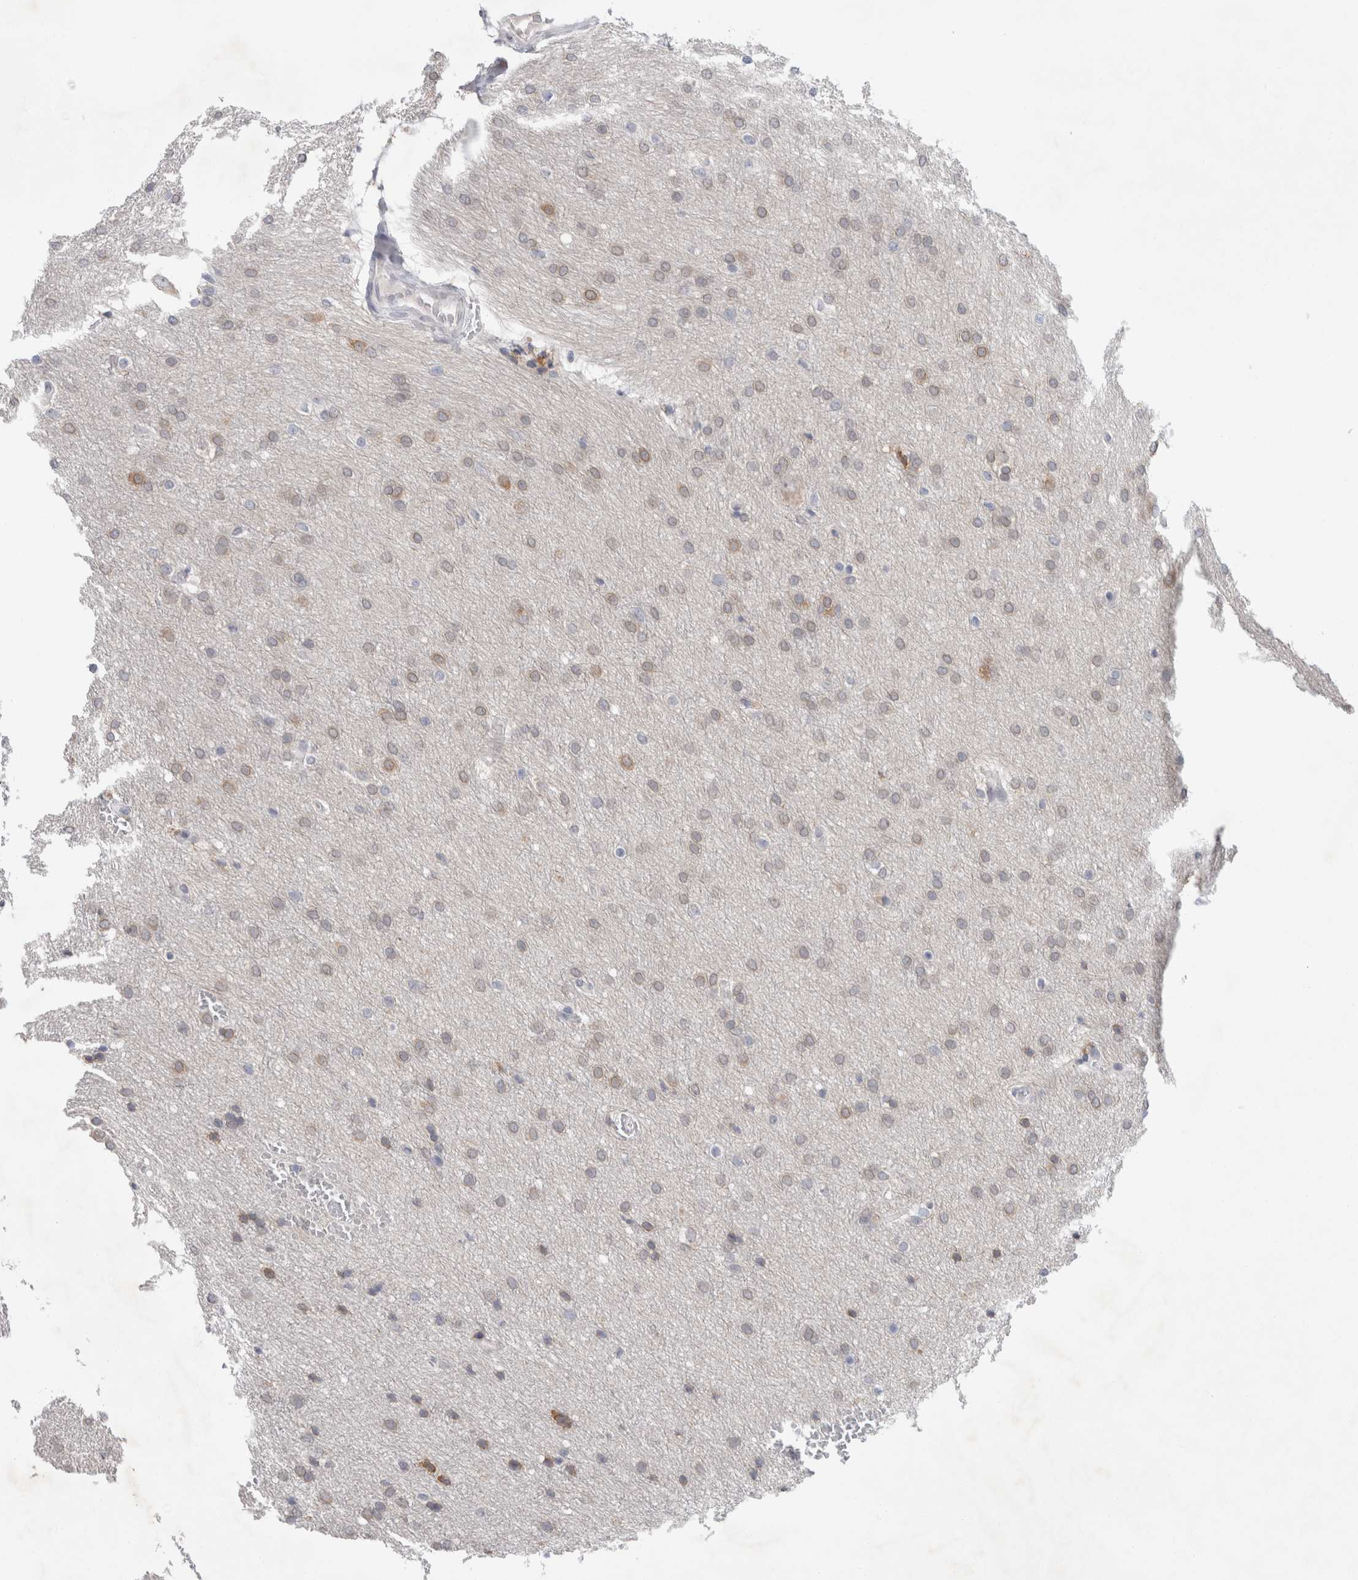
{"staining": {"intensity": "weak", "quantity": "<25%", "location": "cytoplasmic/membranous"}, "tissue": "glioma", "cell_type": "Tumor cells", "image_type": "cancer", "snomed": [{"axis": "morphology", "description": "Glioma, malignant, Low grade"}, {"axis": "topography", "description": "Brain"}], "caption": "This is a image of IHC staining of malignant low-grade glioma, which shows no staining in tumor cells. The staining is performed using DAB brown chromogen with nuclei counter-stained in using hematoxylin.", "gene": "NIPA1", "patient": {"sex": "female", "age": 37}}